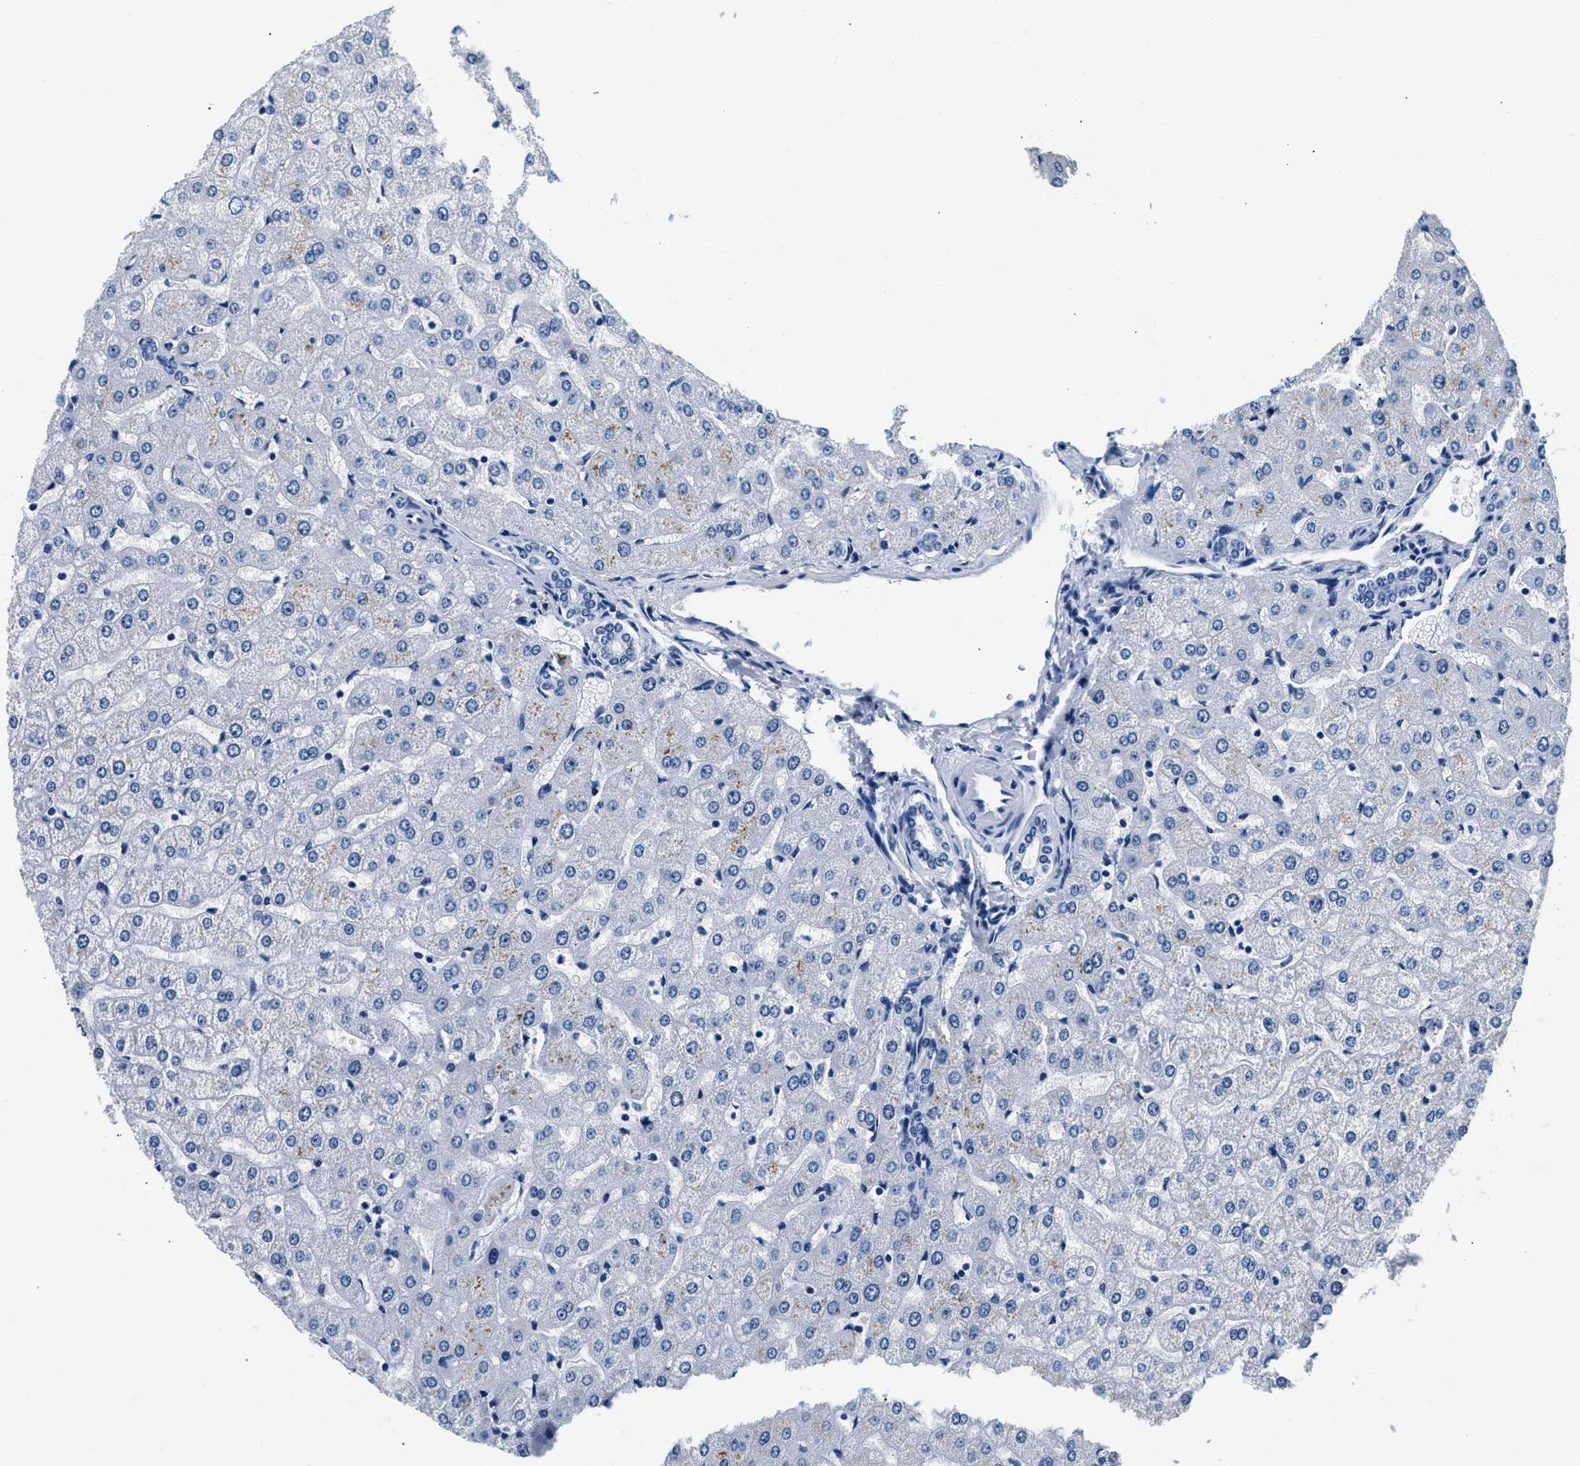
{"staining": {"intensity": "negative", "quantity": "none", "location": "none"}, "tissue": "liver", "cell_type": "Cholangiocytes", "image_type": "normal", "snomed": [{"axis": "morphology", "description": "Normal tissue, NOS"}, {"axis": "morphology", "description": "Fibrosis, NOS"}, {"axis": "topography", "description": "Liver"}], "caption": "Immunohistochemistry of unremarkable human liver shows no expression in cholangiocytes.", "gene": "TNR", "patient": {"sex": "female", "age": 29}}